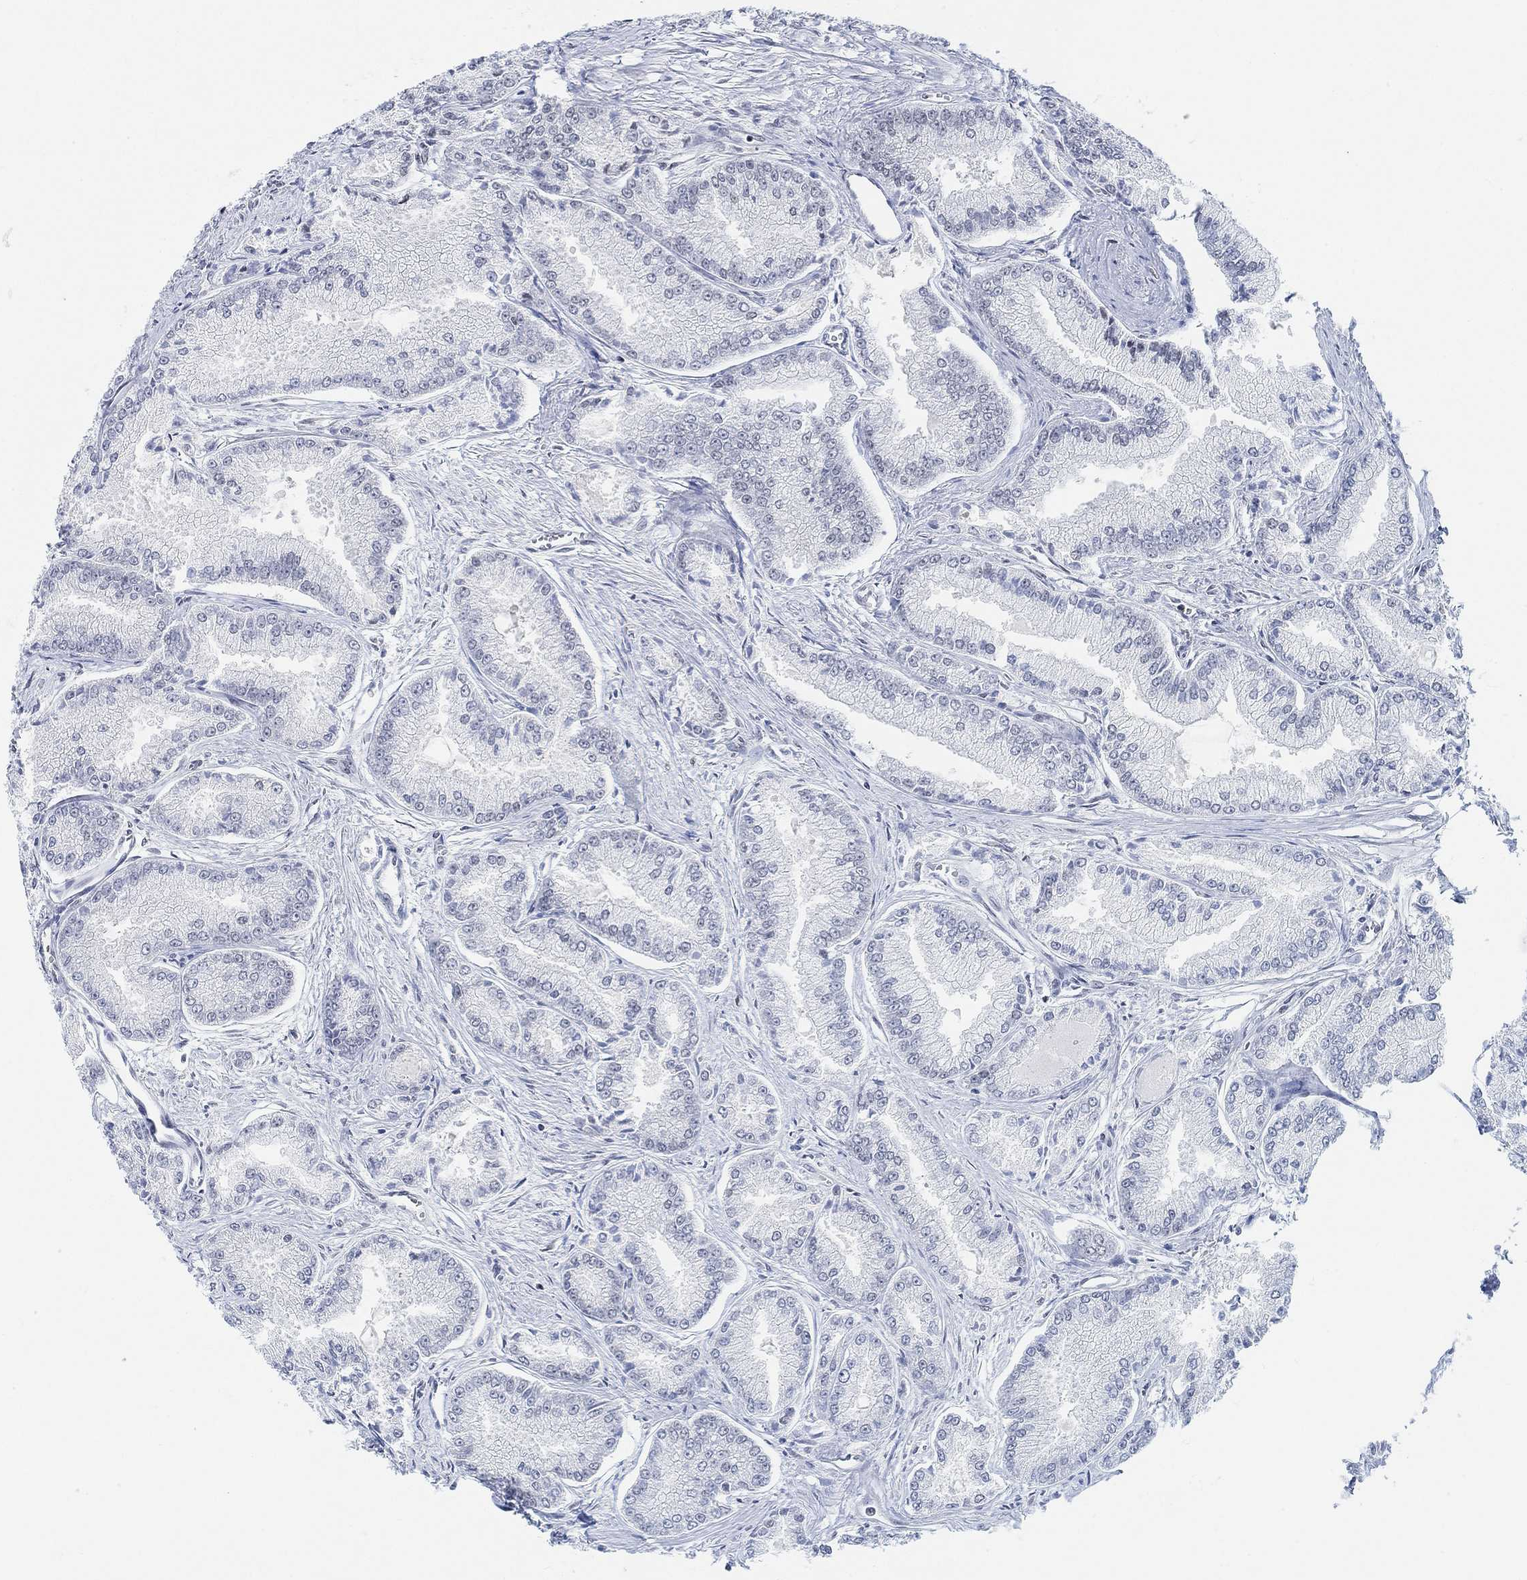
{"staining": {"intensity": "negative", "quantity": "none", "location": "none"}, "tissue": "prostate cancer", "cell_type": "Tumor cells", "image_type": "cancer", "snomed": [{"axis": "morphology", "description": "Adenocarcinoma, NOS"}, {"axis": "morphology", "description": "Adenocarcinoma, High grade"}, {"axis": "topography", "description": "Prostate"}], "caption": "A high-resolution micrograph shows immunohistochemistry staining of prostate adenocarcinoma, which demonstrates no significant staining in tumor cells.", "gene": "PURG", "patient": {"sex": "male", "age": 70}}